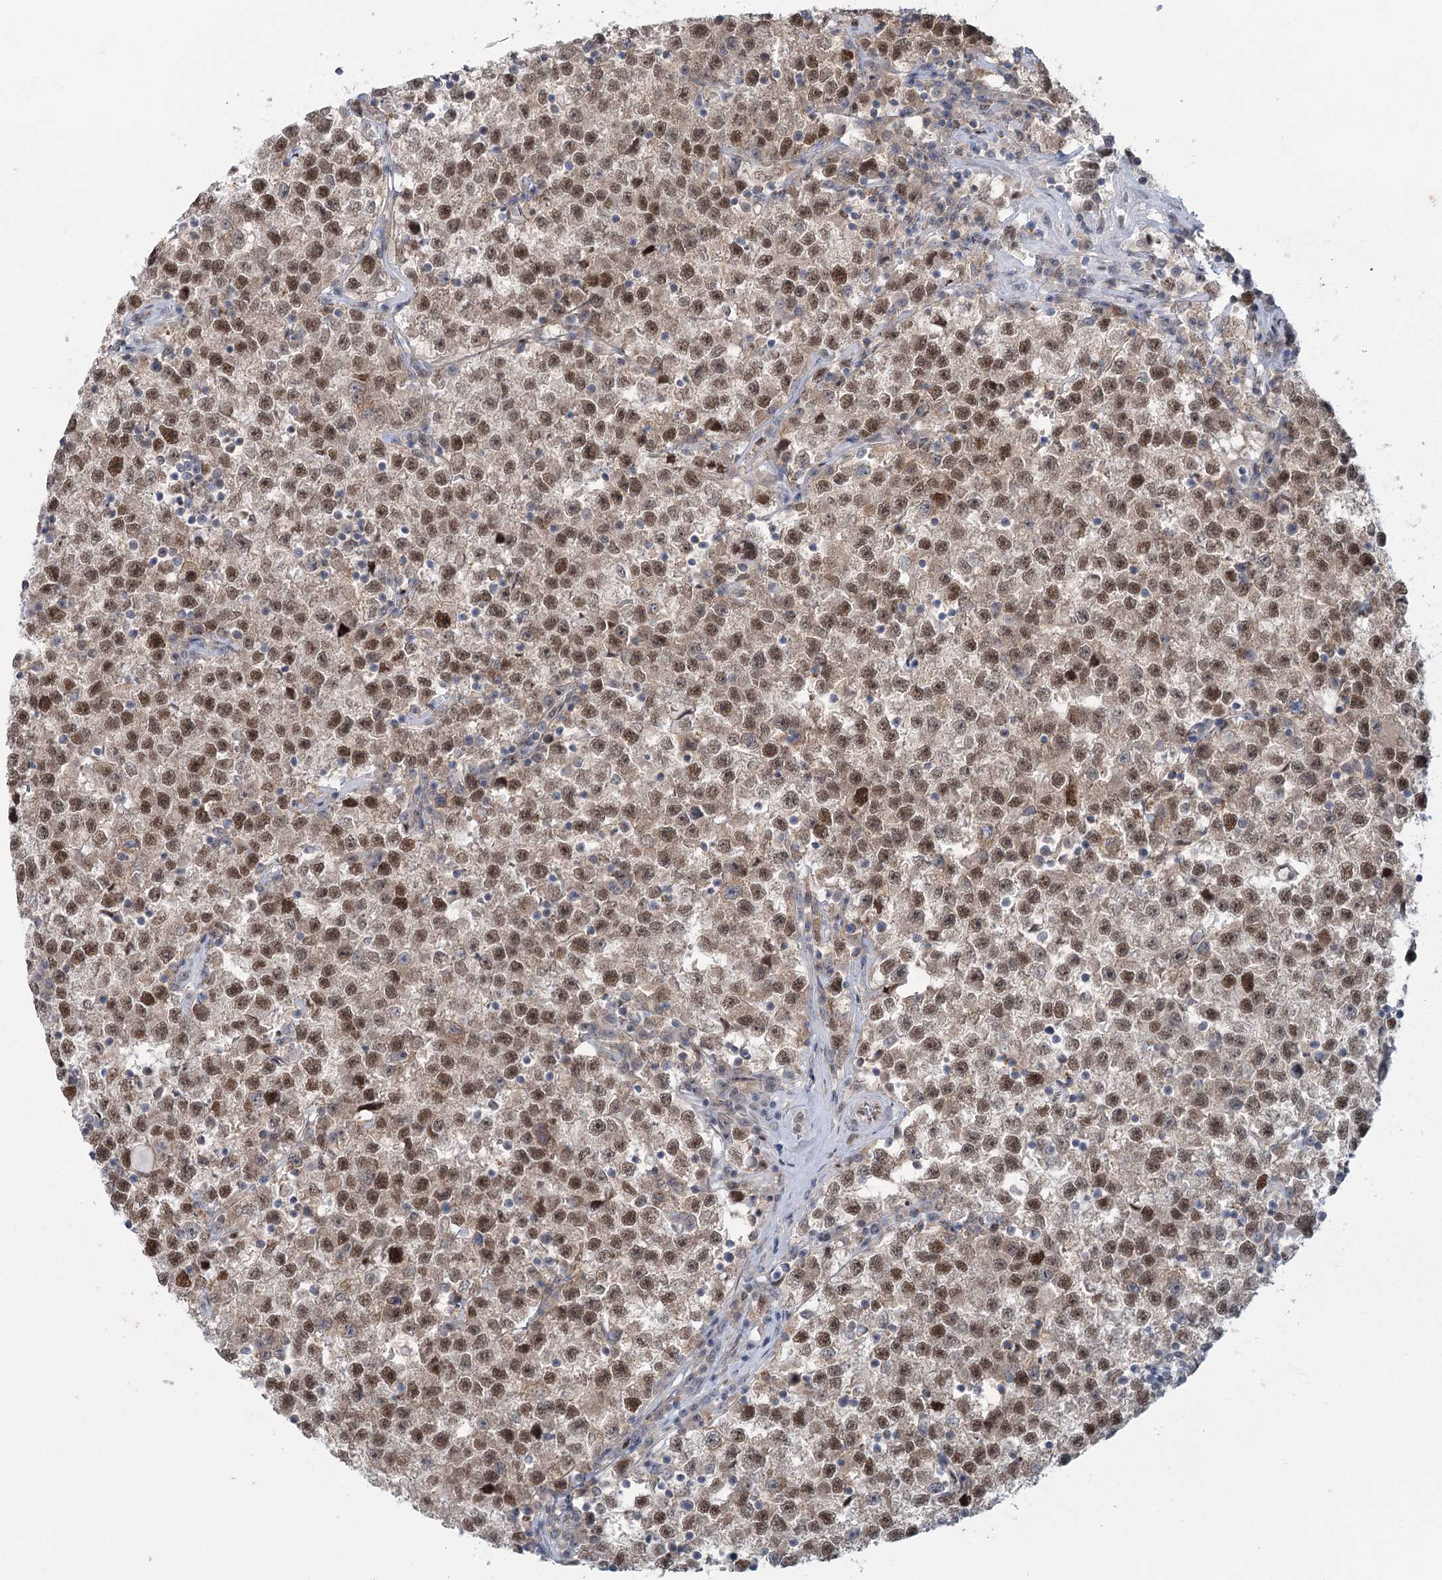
{"staining": {"intensity": "moderate", "quantity": ">75%", "location": "nuclear"}, "tissue": "testis cancer", "cell_type": "Tumor cells", "image_type": "cancer", "snomed": [{"axis": "morphology", "description": "Seminoma, NOS"}, {"axis": "topography", "description": "Testis"}], "caption": "Brown immunohistochemical staining in seminoma (testis) exhibits moderate nuclear expression in about >75% of tumor cells.", "gene": "MTG1", "patient": {"sex": "male", "age": 22}}